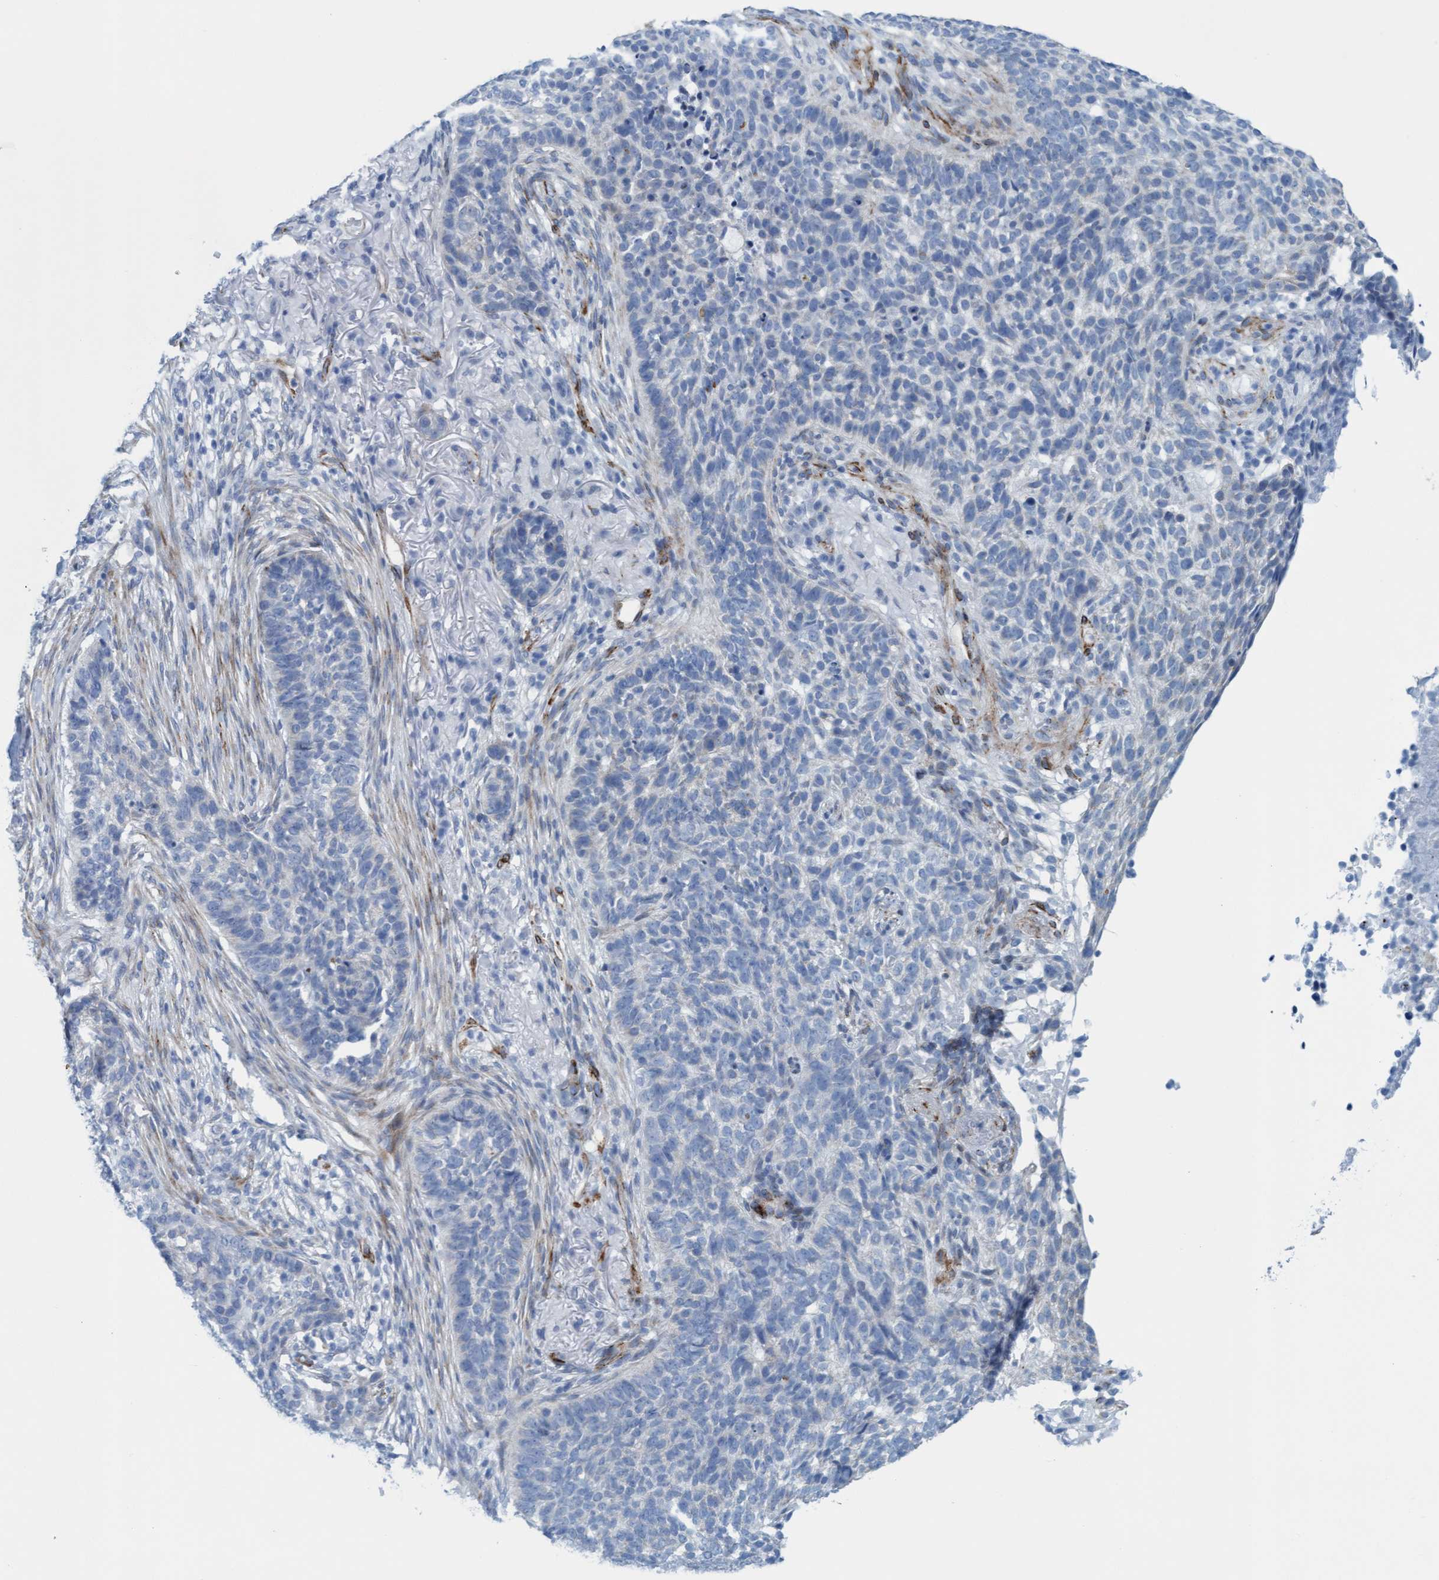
{"staining": {"intensity": "negative", "quantity": "none", "location": "none"}, "tissue": "skin cancer", "cell_type": "Tumor cells", "image_type": "cancer", "snomed": [{"axis": "morphology", "description": "Basal cell carcinoma"}, {"axis": "topography", "description": "Skin"}], "caption": "The micrograph exhibits no staining of tumor cells in skin cancer. The staining is performed using DAB brown chromogen with nuclei counter-stained in using hematoxylin.", "gene": "MTFR1", "patient": {"sex": "male", "age": 85}}